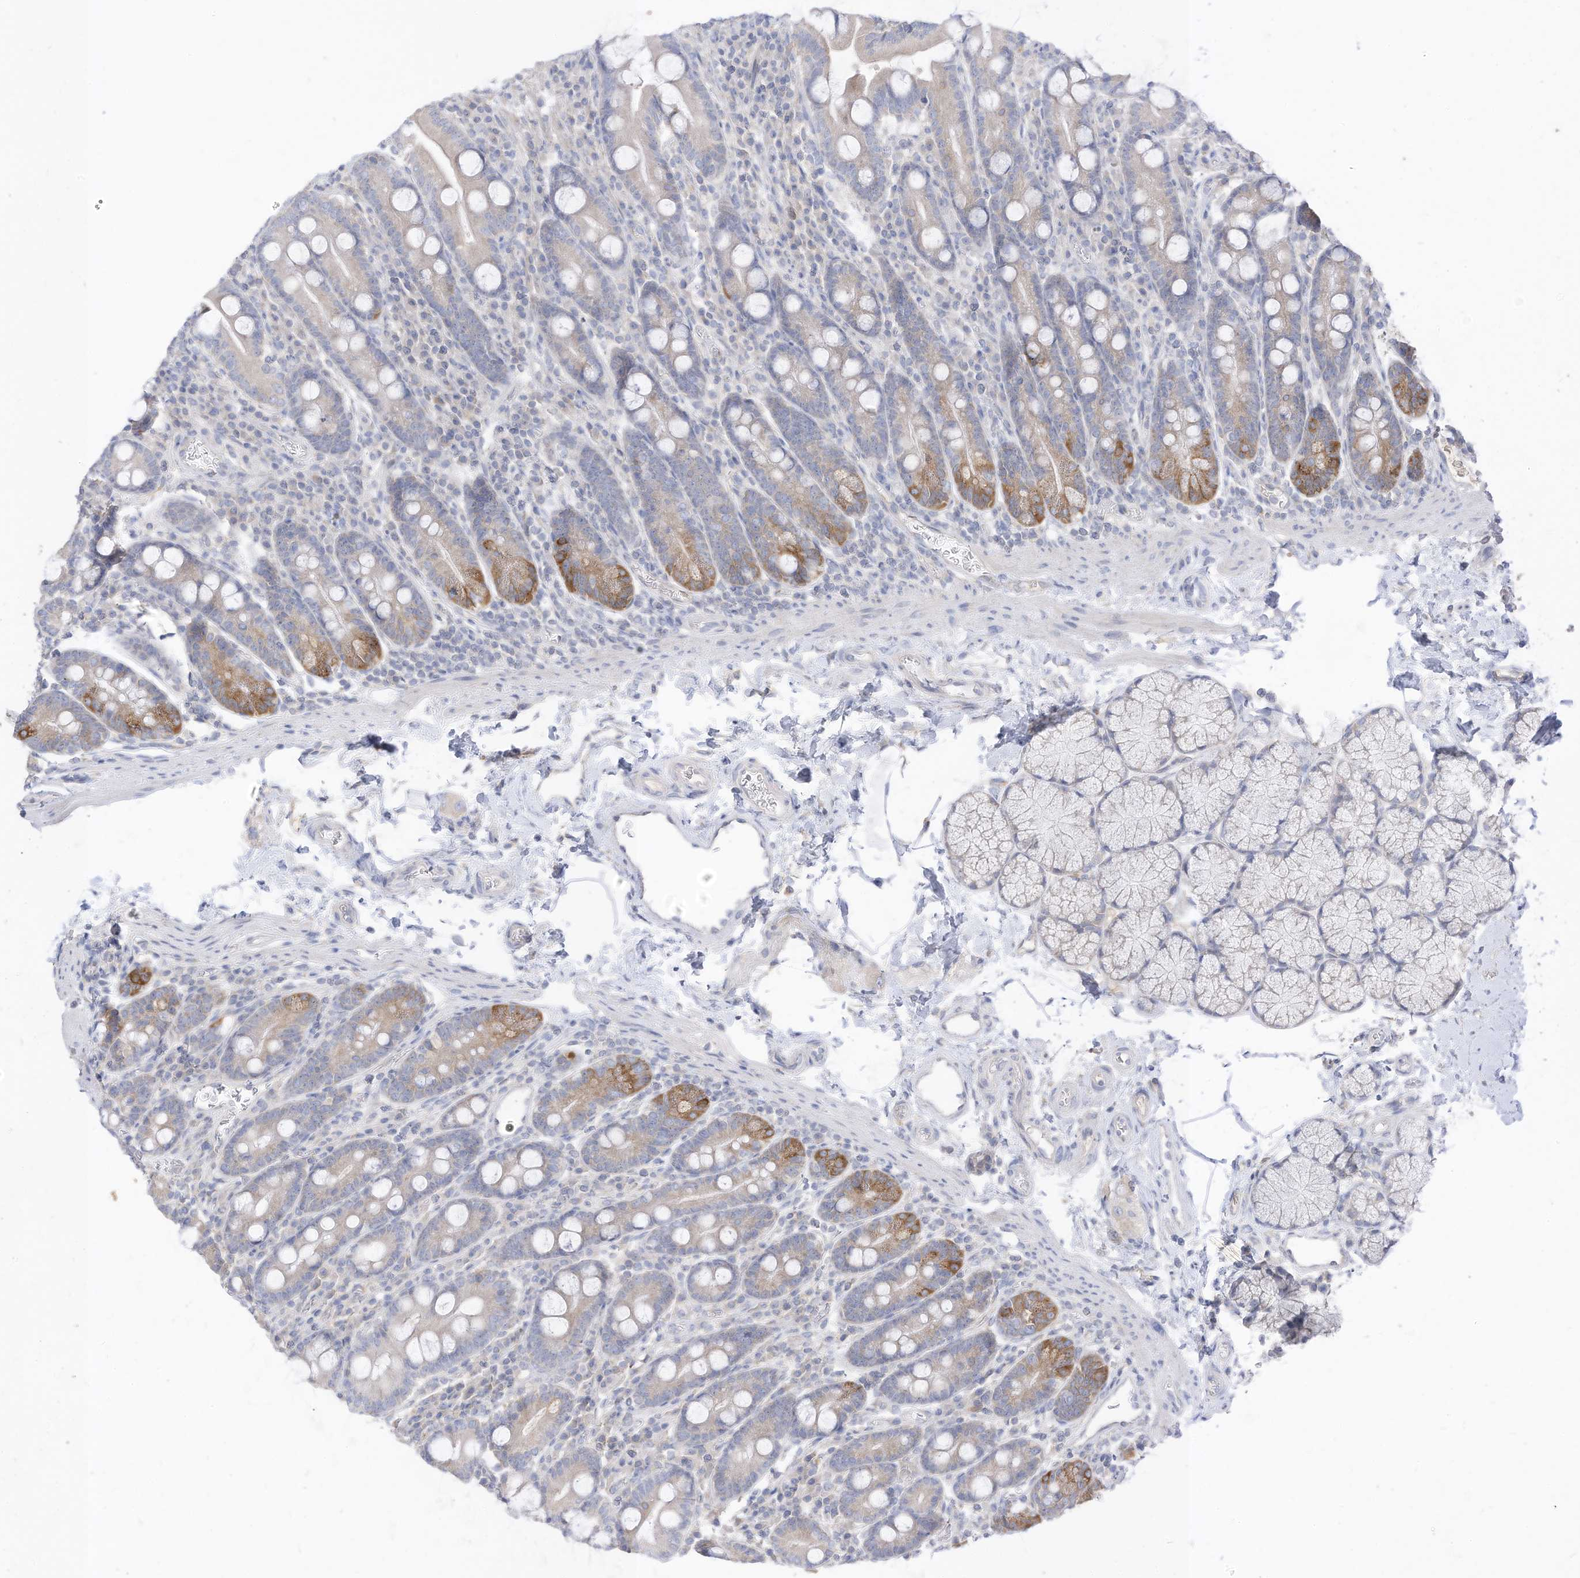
{"staining": {"intensity": "moderate", "quantity": "<25%", "location": "cytoplasmic/membranous"}, "tissue": "duodenum", "cell_type": "Glandular cells", "image_type": "normal", "snomed": [{"axis": "morphology", "description": "Normal tissue, NOS"}, {"axis": "topography", "description": "Duodenum"}], "caption": "A brown stain labels moderate cytoplasmic/membranous staining of a protein in glandular cells of normal duodenum. The staining was performed using DAB (3,3'-diaminobenzidine) to visualize the protein expression in brown, while the nuclei were stained in blue with hematoxylin (Magnification: 20x).", "gene": "RASA2", "patient": {"sex": "male", "age": 35}}